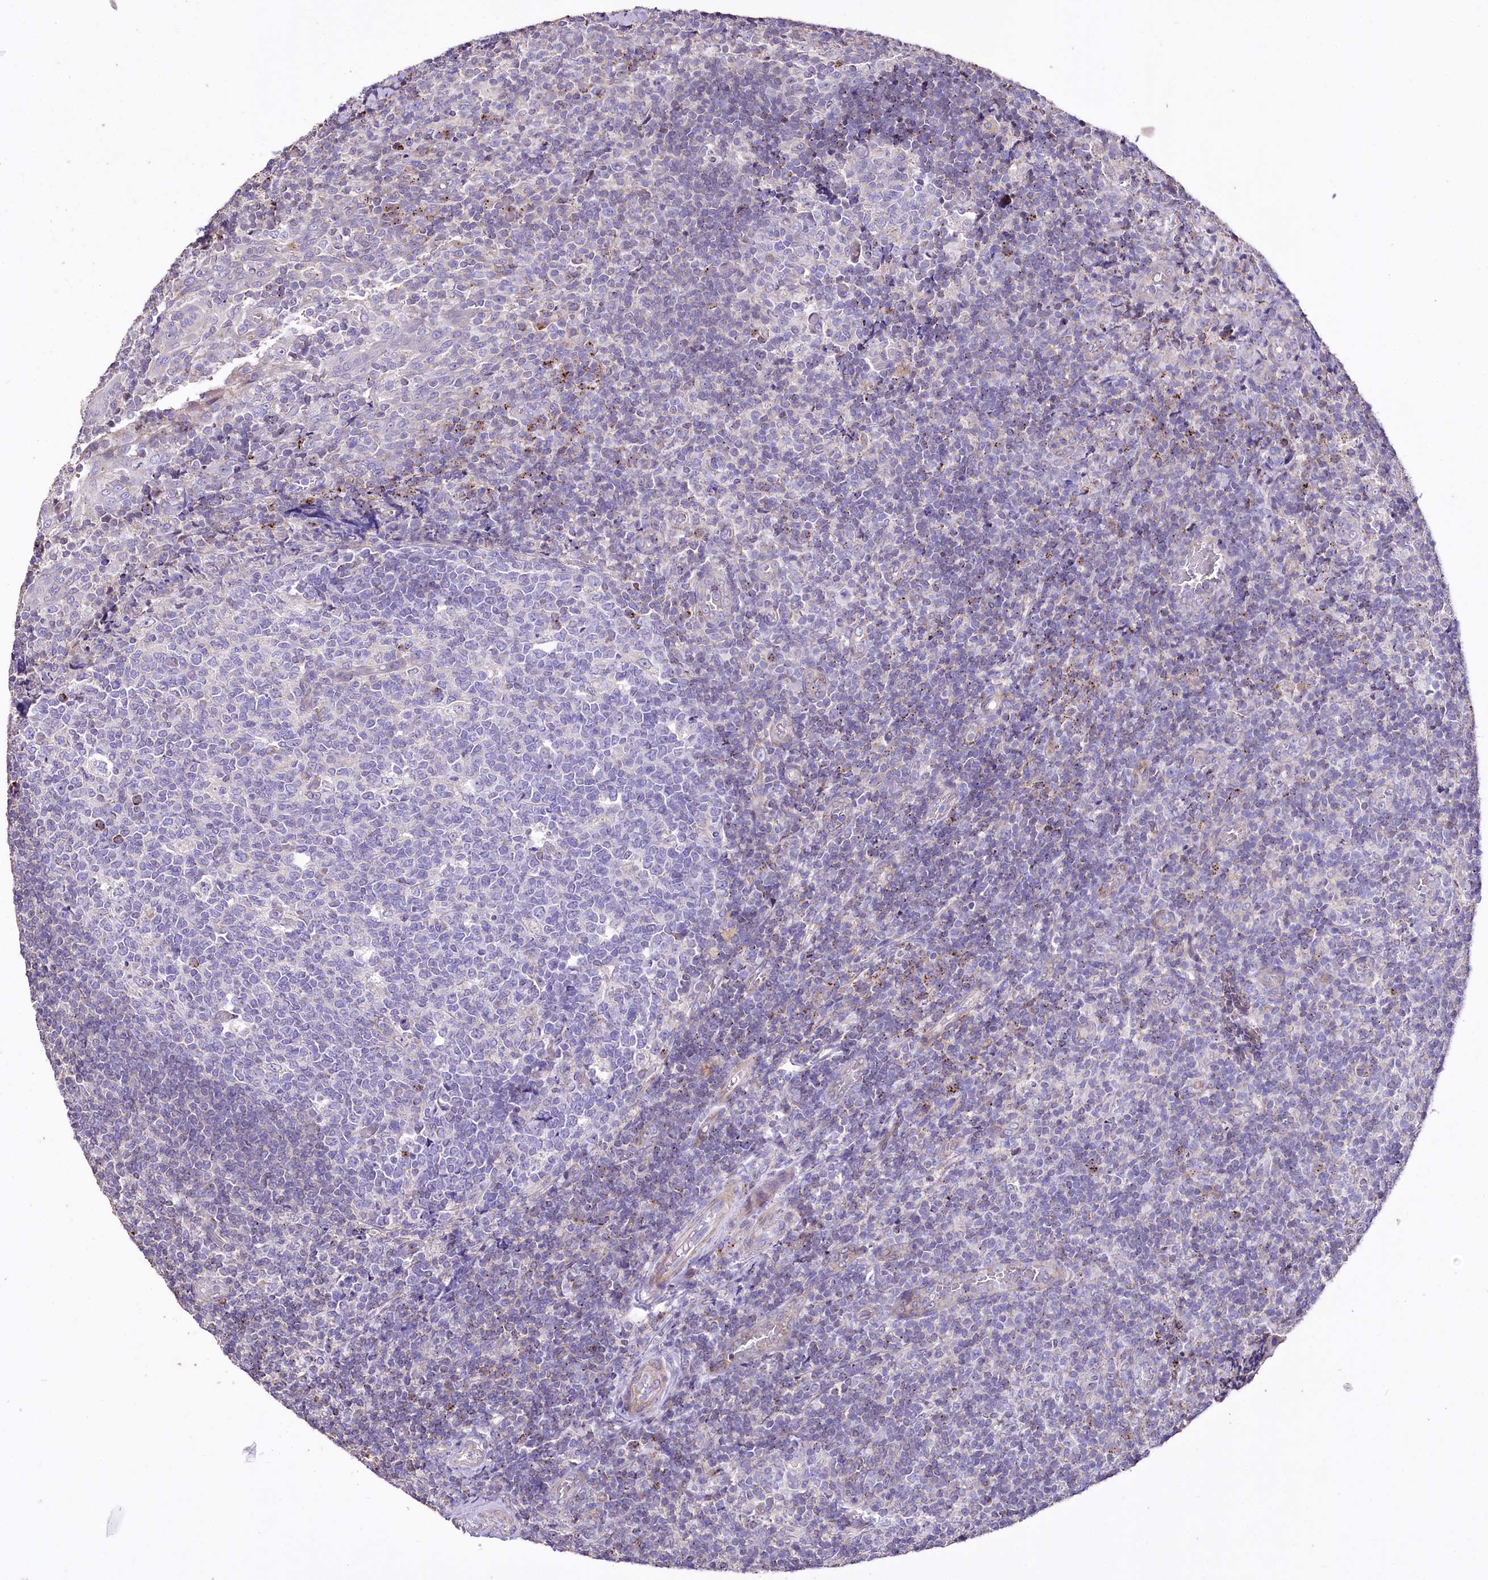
{"staining": {"intensity": "negative", "quantity": "none", "location": "none"}, "tissue": "tonsil", "cell_type": "Germinal center cells", "image_type": "normal", "snomed": [{"axis": "morphology", "description": "Normal tissue, NOS"}, {"axis": "topography", "description": "Tonsil"}], "caption": "Unremarkable tonsil was stained to show a protein in brown. There is no significant positivity in germinal center cells. (DAB immunohistochemistry, high magnification).", "gene": "PTER", "patient": {"sex": "female", "age": 19}}